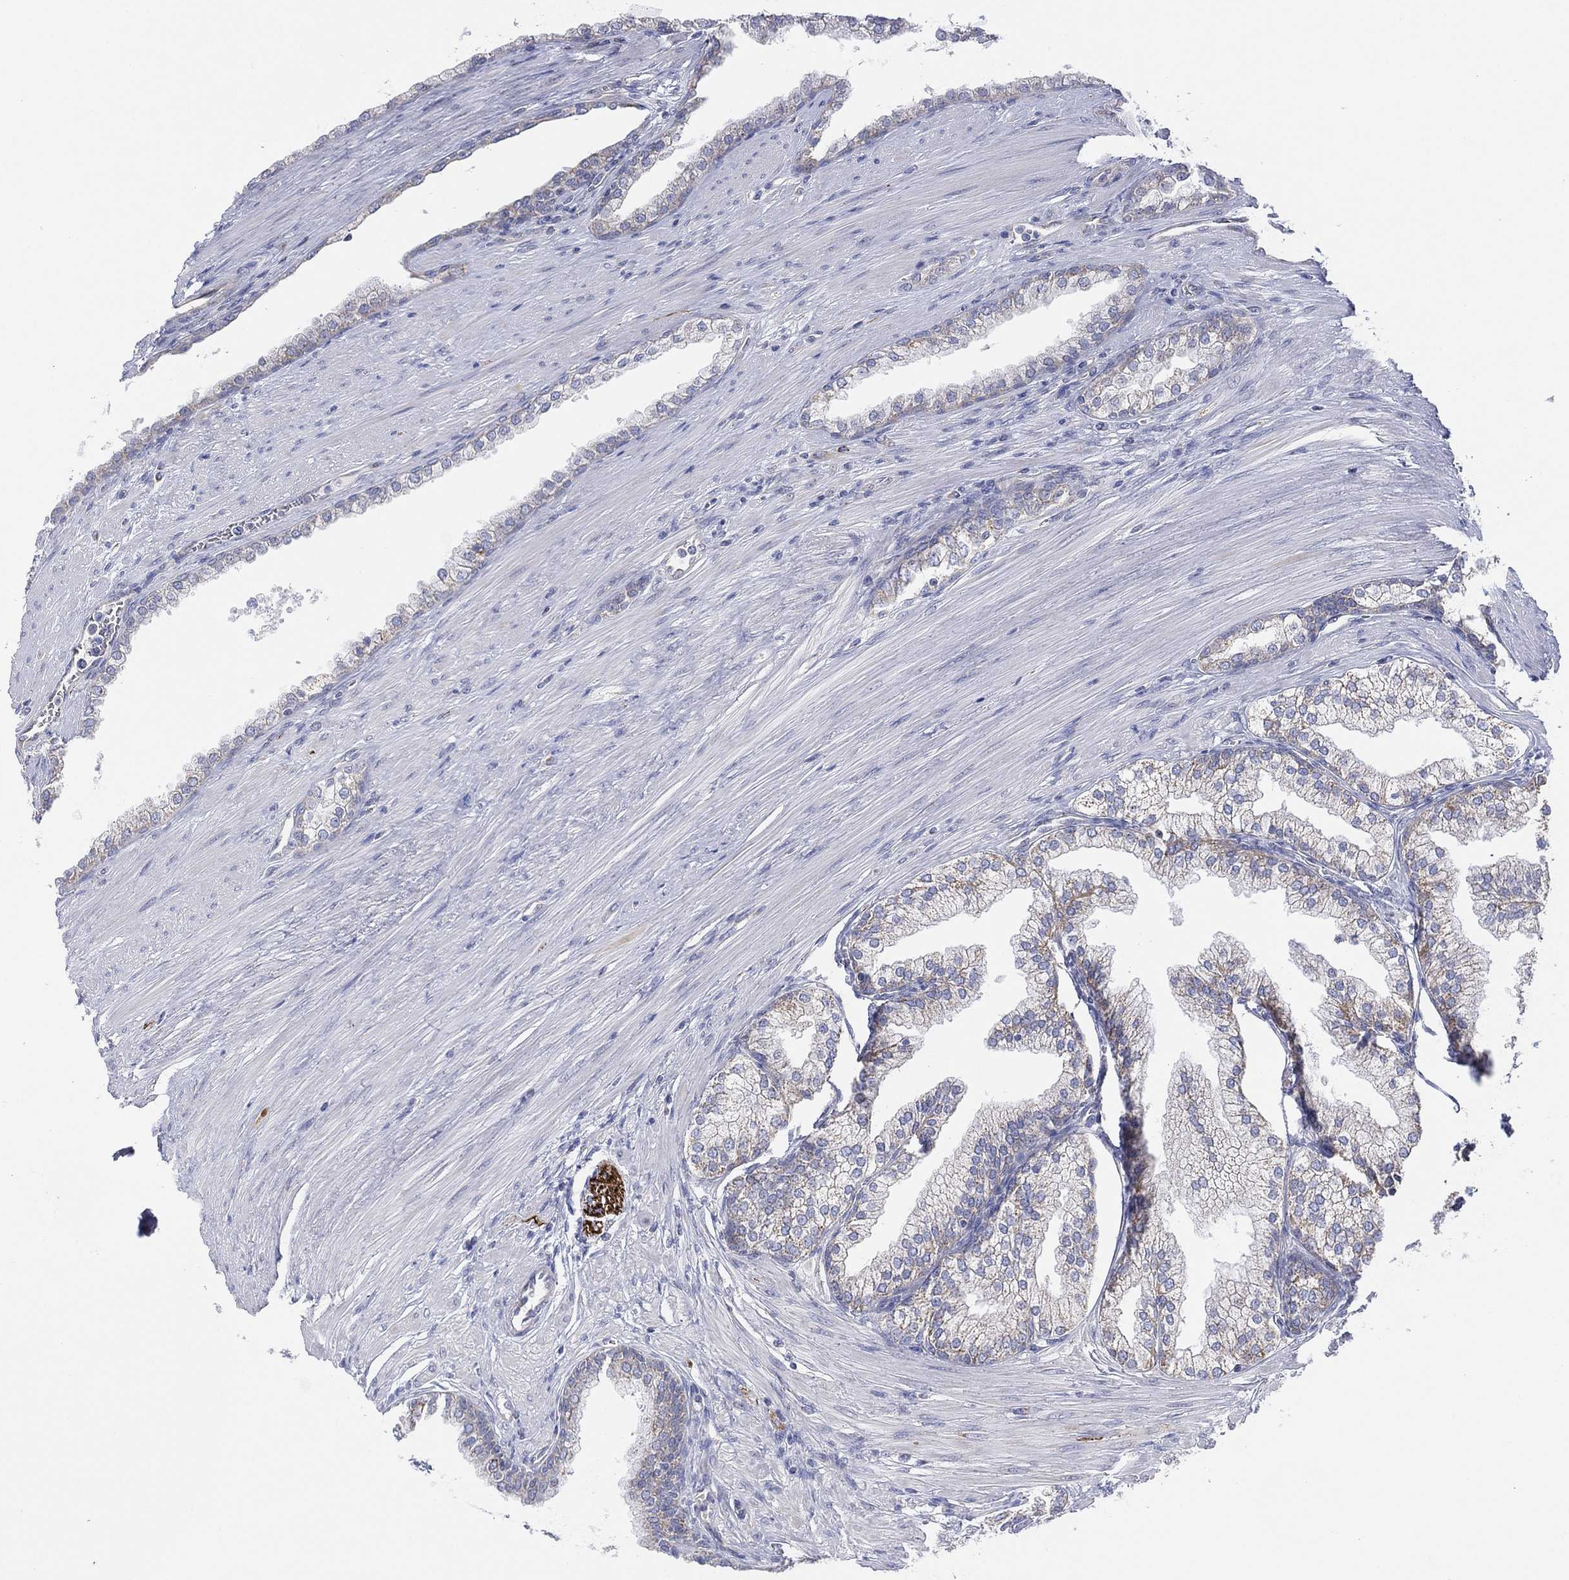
{"staining": {"intensity": "weak", "quantity": "<25%", "location": "cytoplasmic/membranous"}, "tissue": "prostate cancer", "cell_type": "Tumor cells", "image_type": "cancer", "snomed": [{"axis": "morphology", "description": "Adenocarcinoma, NOS"}, {"axis": "topography", "description": "Prostate"}], "caption": "Immunohistochemical staining of prostate cancer (adenocarcinoma) exhibits no significant staining in tumor cells.", "gene": "INA", "patient": {"sex": "male", "age": 67}}